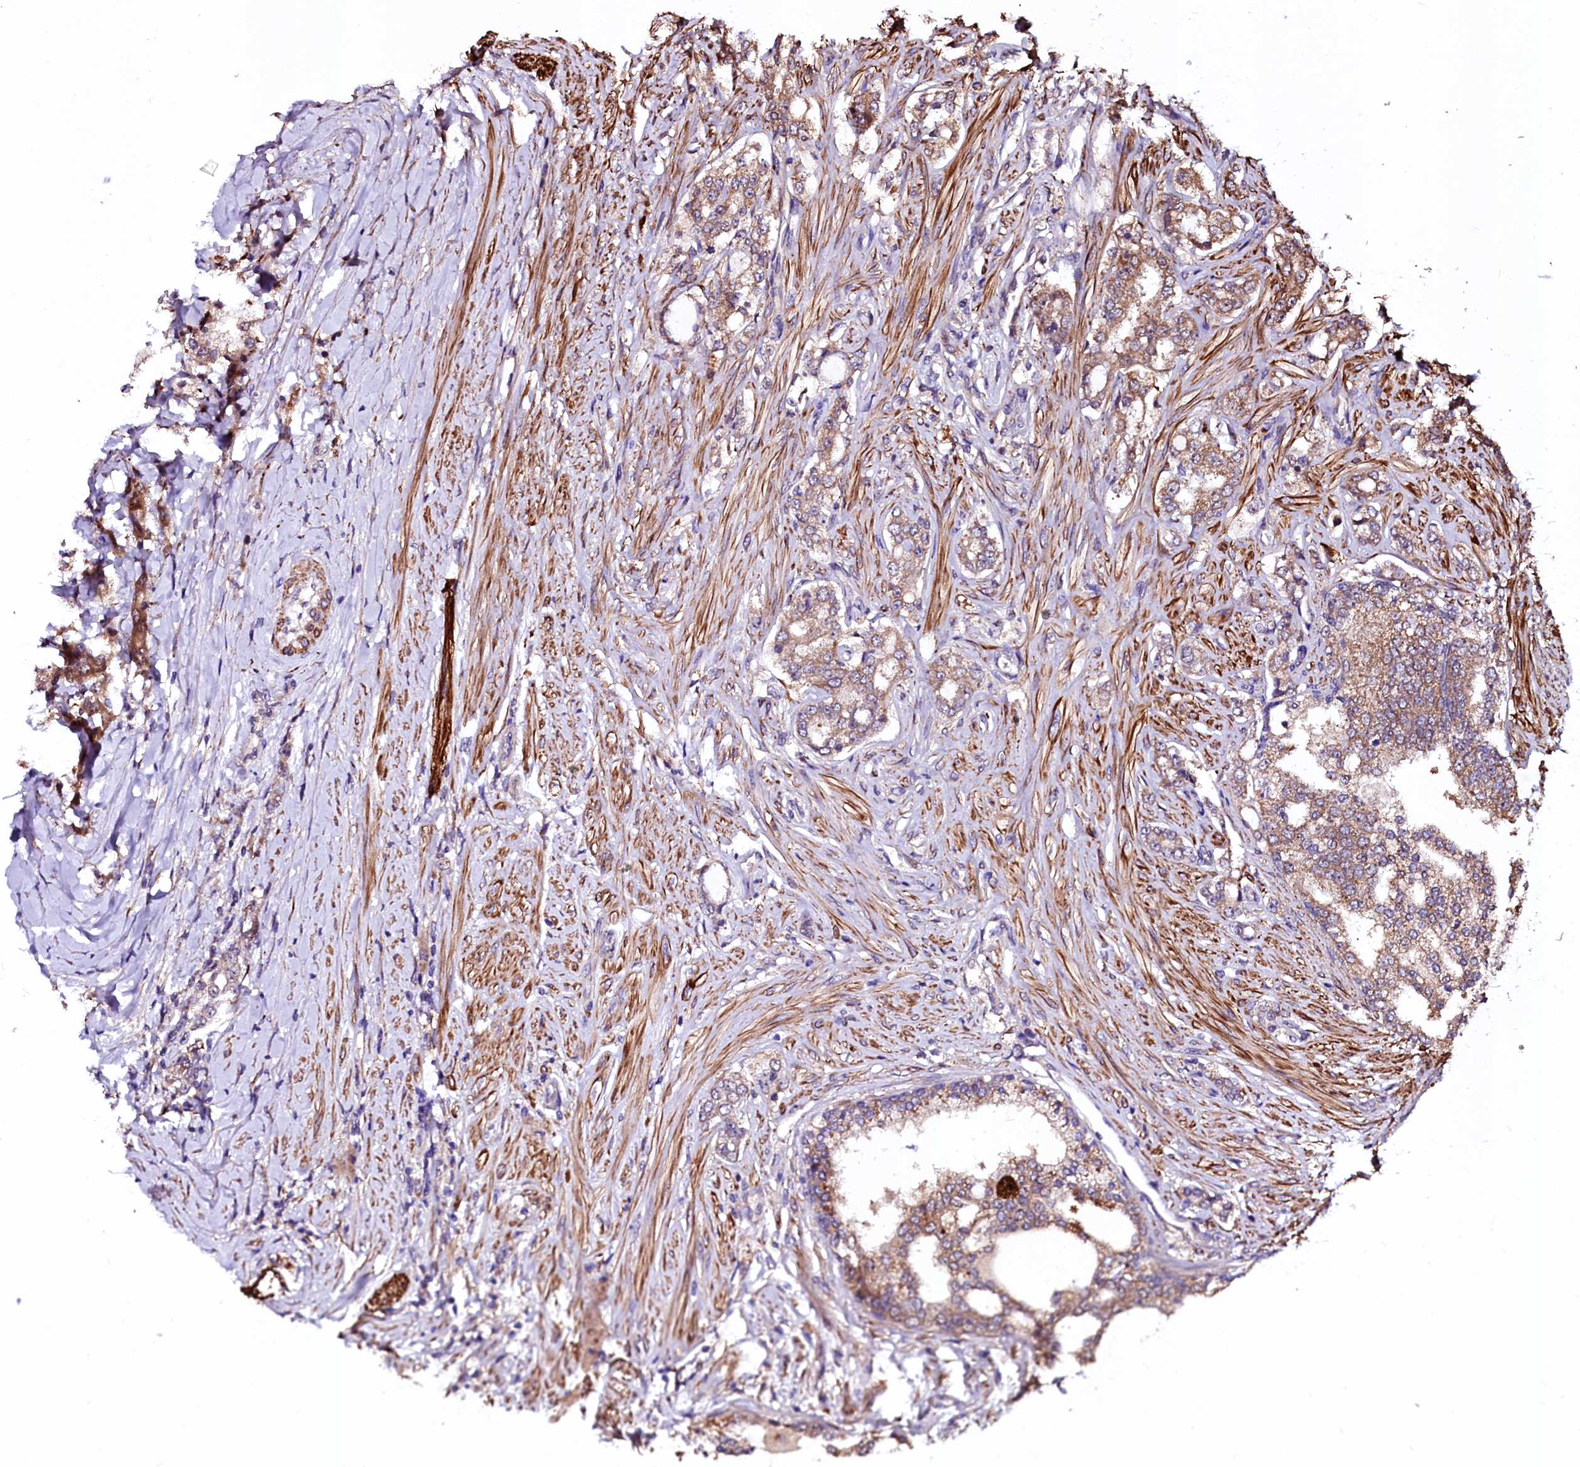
{"staining": {"intensity": "moderate", "quantity": ">75%", "location": "cytoplasmic/membranous"}, "tissue": "prostate cancer", "cell_type": "Tumor cells", "image_type": "cancer", "snomed": [{"axis": "morphology", "description": "Adenocarcinoma, High grade"}, {"axis": "topography", "description": "Prostate"}], "caption": "A high-resolution image shows immunohistochemistry (IHC) staining of high-grade adenocarcinoma (prostate), which exhibits moderate cytoplasmic/membranous staining in about >75% of tumor cells.", "gene": "N4BP1", "patient": {"sex": "male", "age": 64}}